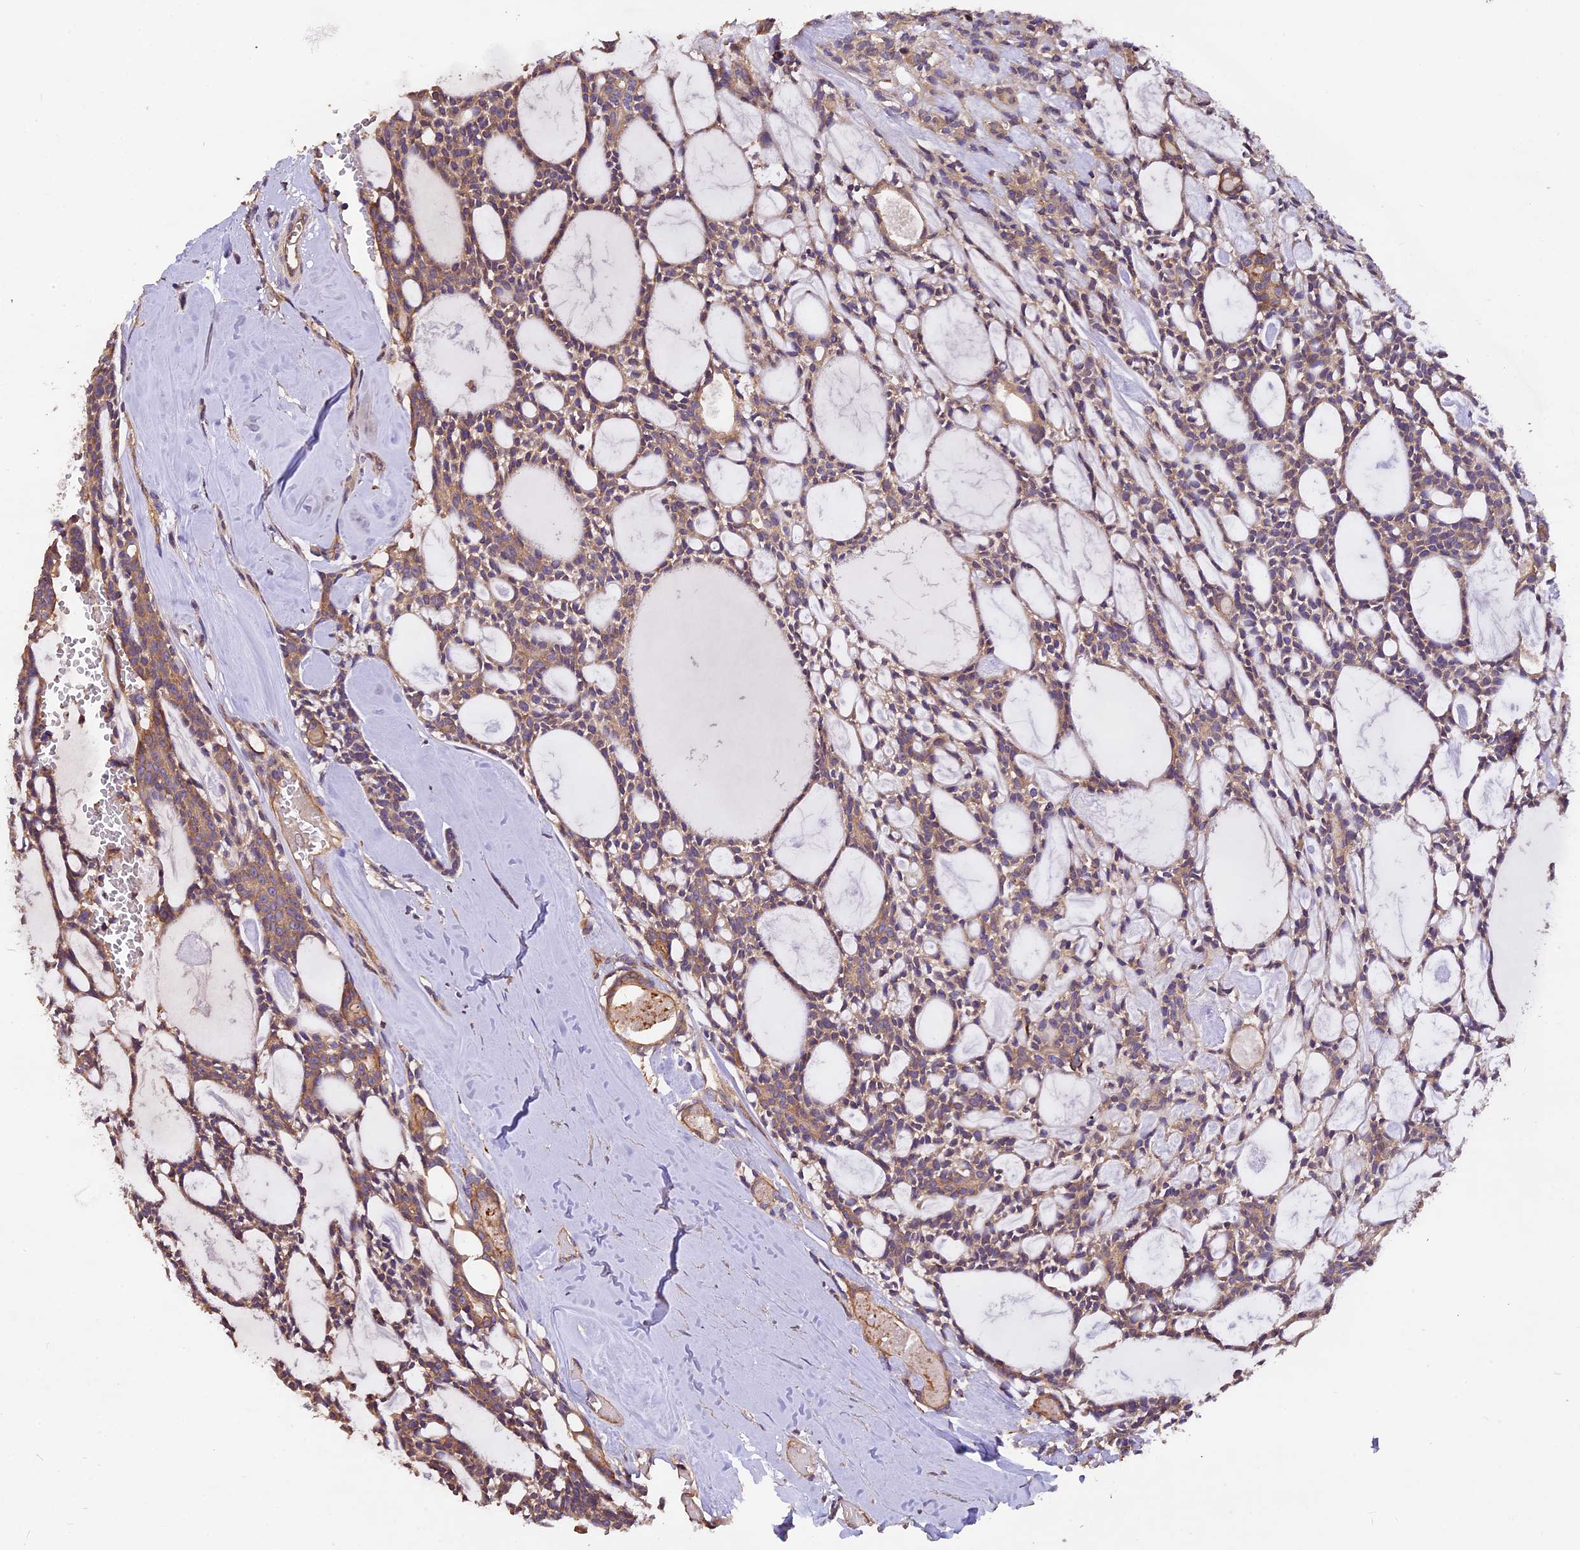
{"staining": {"intensity": "weak", "quantity": "25%-75%", "location": "cytoplasmic/membranous"}, "tissue": "head and neck cancer", "cell_type": "Tumor cells", "image_type": "cancer", "snomed": [{"axis": "morphology", "description": "Adenocarcinoma, NOS"}, {"axis": "topography", "description": "Salivary gland"}, {"axis": "topography", "description": "Head-Neck"}], "caption": "A low amount of weak cytoplasmic/membranous staining is identified in approximately 25%-75% of tumor cells in head and neck adenocarcinoma tissue.", "gene": "ERMARD", "patient": {"sex": "male", "age": 55}}